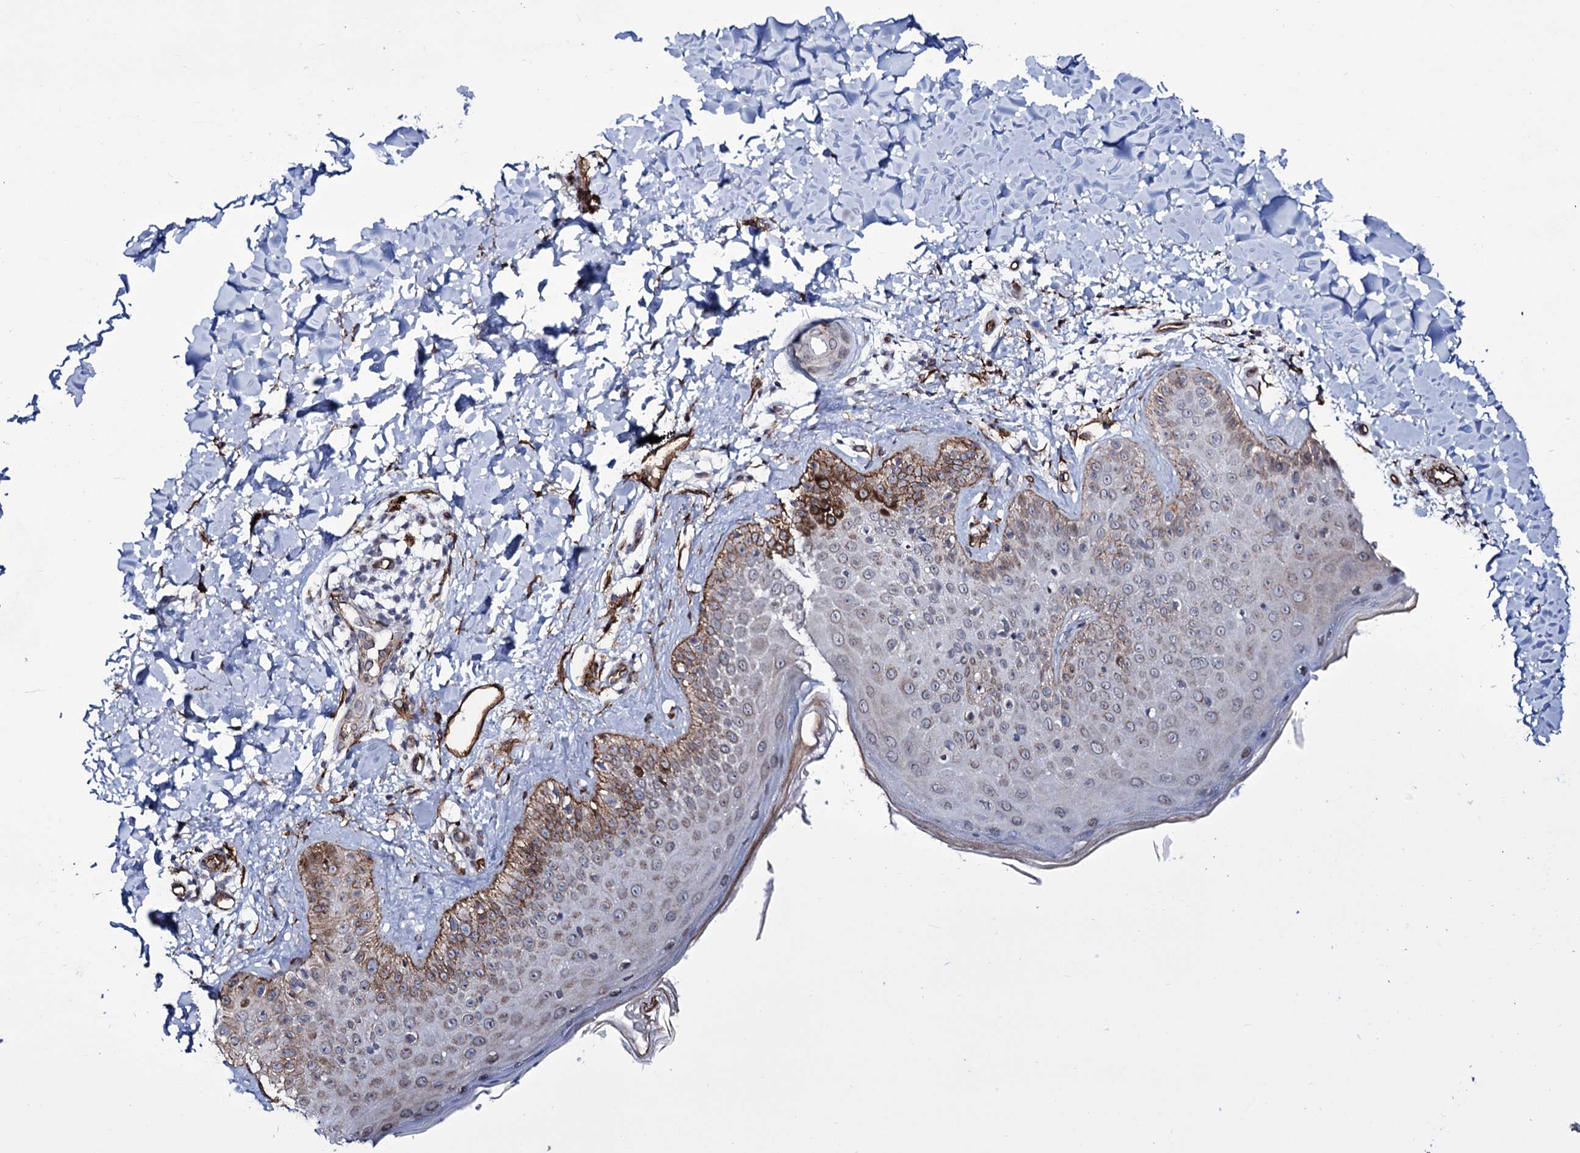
{"staining": {"intensity": "moderate", "quantity": ">75%", "location": "cytoplasmic/membranous"}, "tissue": "skin", "cell_type": "Fibroblasts", "image_type": "normal", "snomed": [{"axis": "morphology", "description": "Normal tissue, NOS"}, {"axis": "topography", "description": "Skin"}], "caption": "There is medium levels of moderate cytoplasmic/membranous expression in fibroblasts of normal skin, as demonstrated by immunohistochemical staining (brown color).", "gene": "ZC3H12C", "patient": {"sex": "male", "age": 52}}